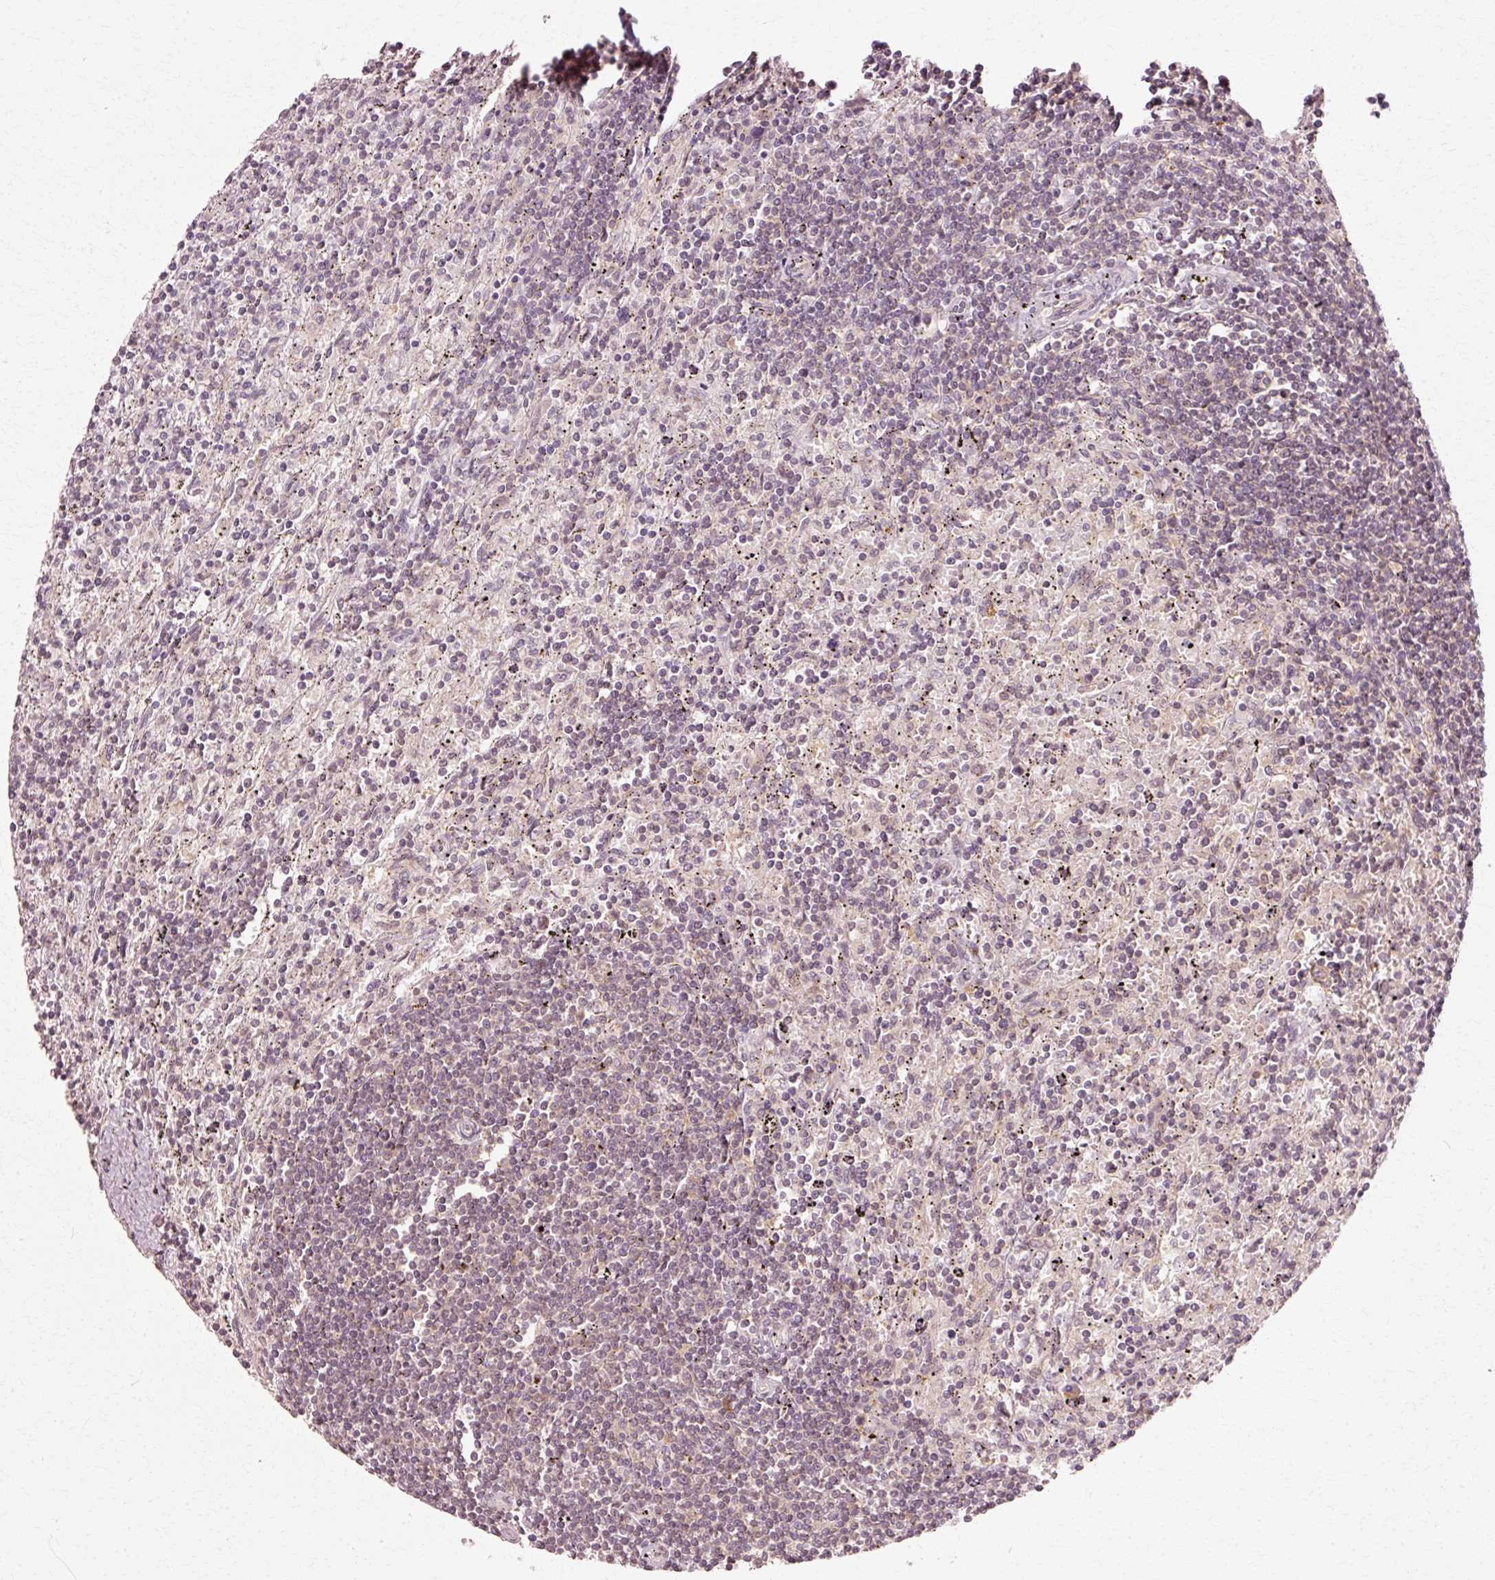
{"staining": {"intensity": "negative", "quantity": "none", "location": "none"}, "tissue": "lymphoma", "cell_type": "Tumor cells", "image_type": "cancer", "snomed": [{"axis": "morphology", "description": "Malignant lymphoma, non-Hodgkin's type, Low grade"}, {"axis": "topography", "description": "Spleen"}], "caption": "Low-grade malignant lymphoma, non-Hodgkin's type was stained to show a protein in brown. There is no significant positivity in tumor cells.", "gene": "RGPD5", "patient": {"sex": "male", "age": 76}}